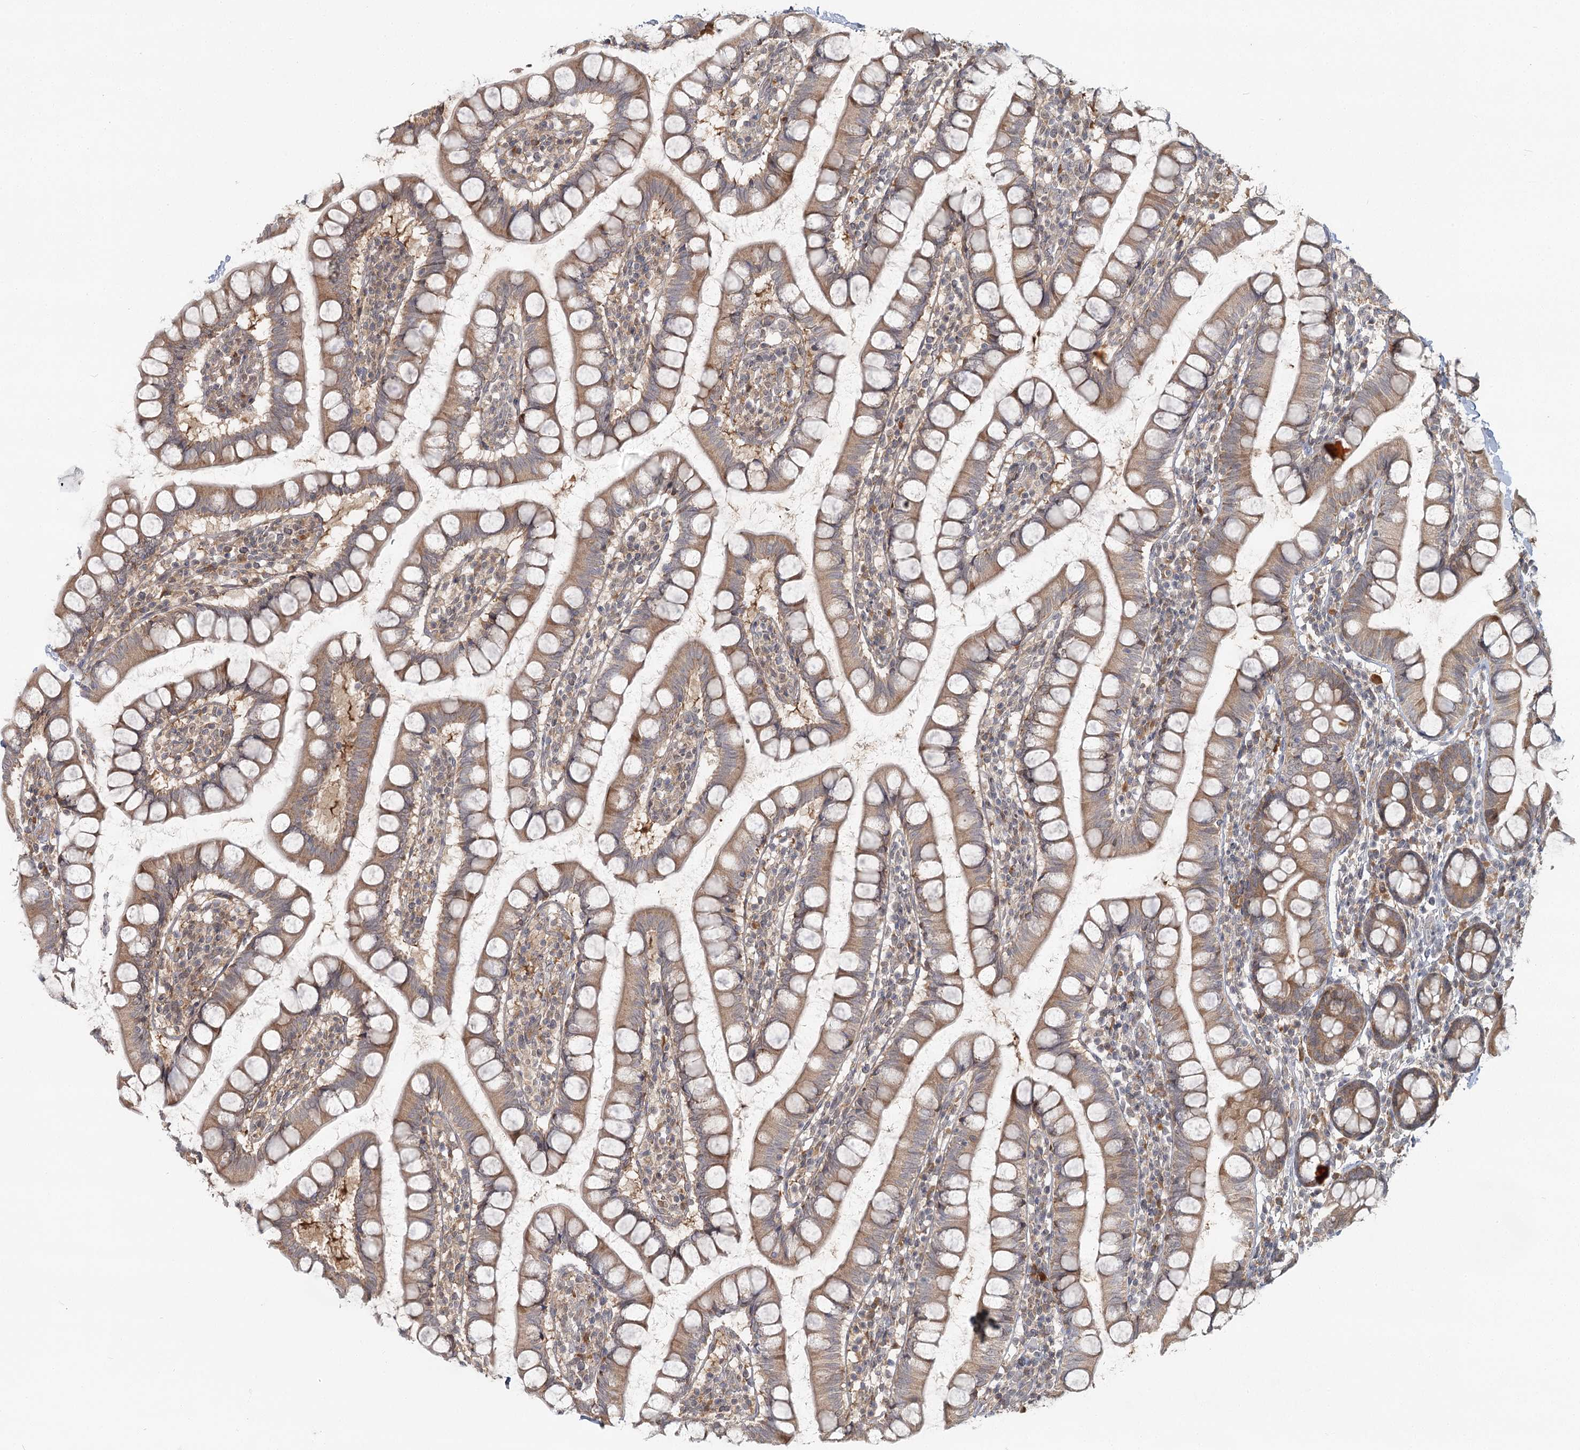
{"staining": {"intensity": "moderate", "quantity": ">75%", "location": "cytoplasmic/membranous"}, "tissue": "small intestine", "cell_type": "Glandular cells", "image_type": "normal", "snomed": [{"axis": "morphology", "description": "Normal tissue, NOS"}, {"axis": "topography", "description": "Small intestine"}], "caption": "Small intestine stained with DAB (3,3'-diaminobenzidine) immunohistochemistry demonstrates medium levels of moderate cytoplasmic/membranous positivity in approximately >75% of glandular cells.", "gene": "THNSL1", "patient": {"sex": "female", "age": 84}}